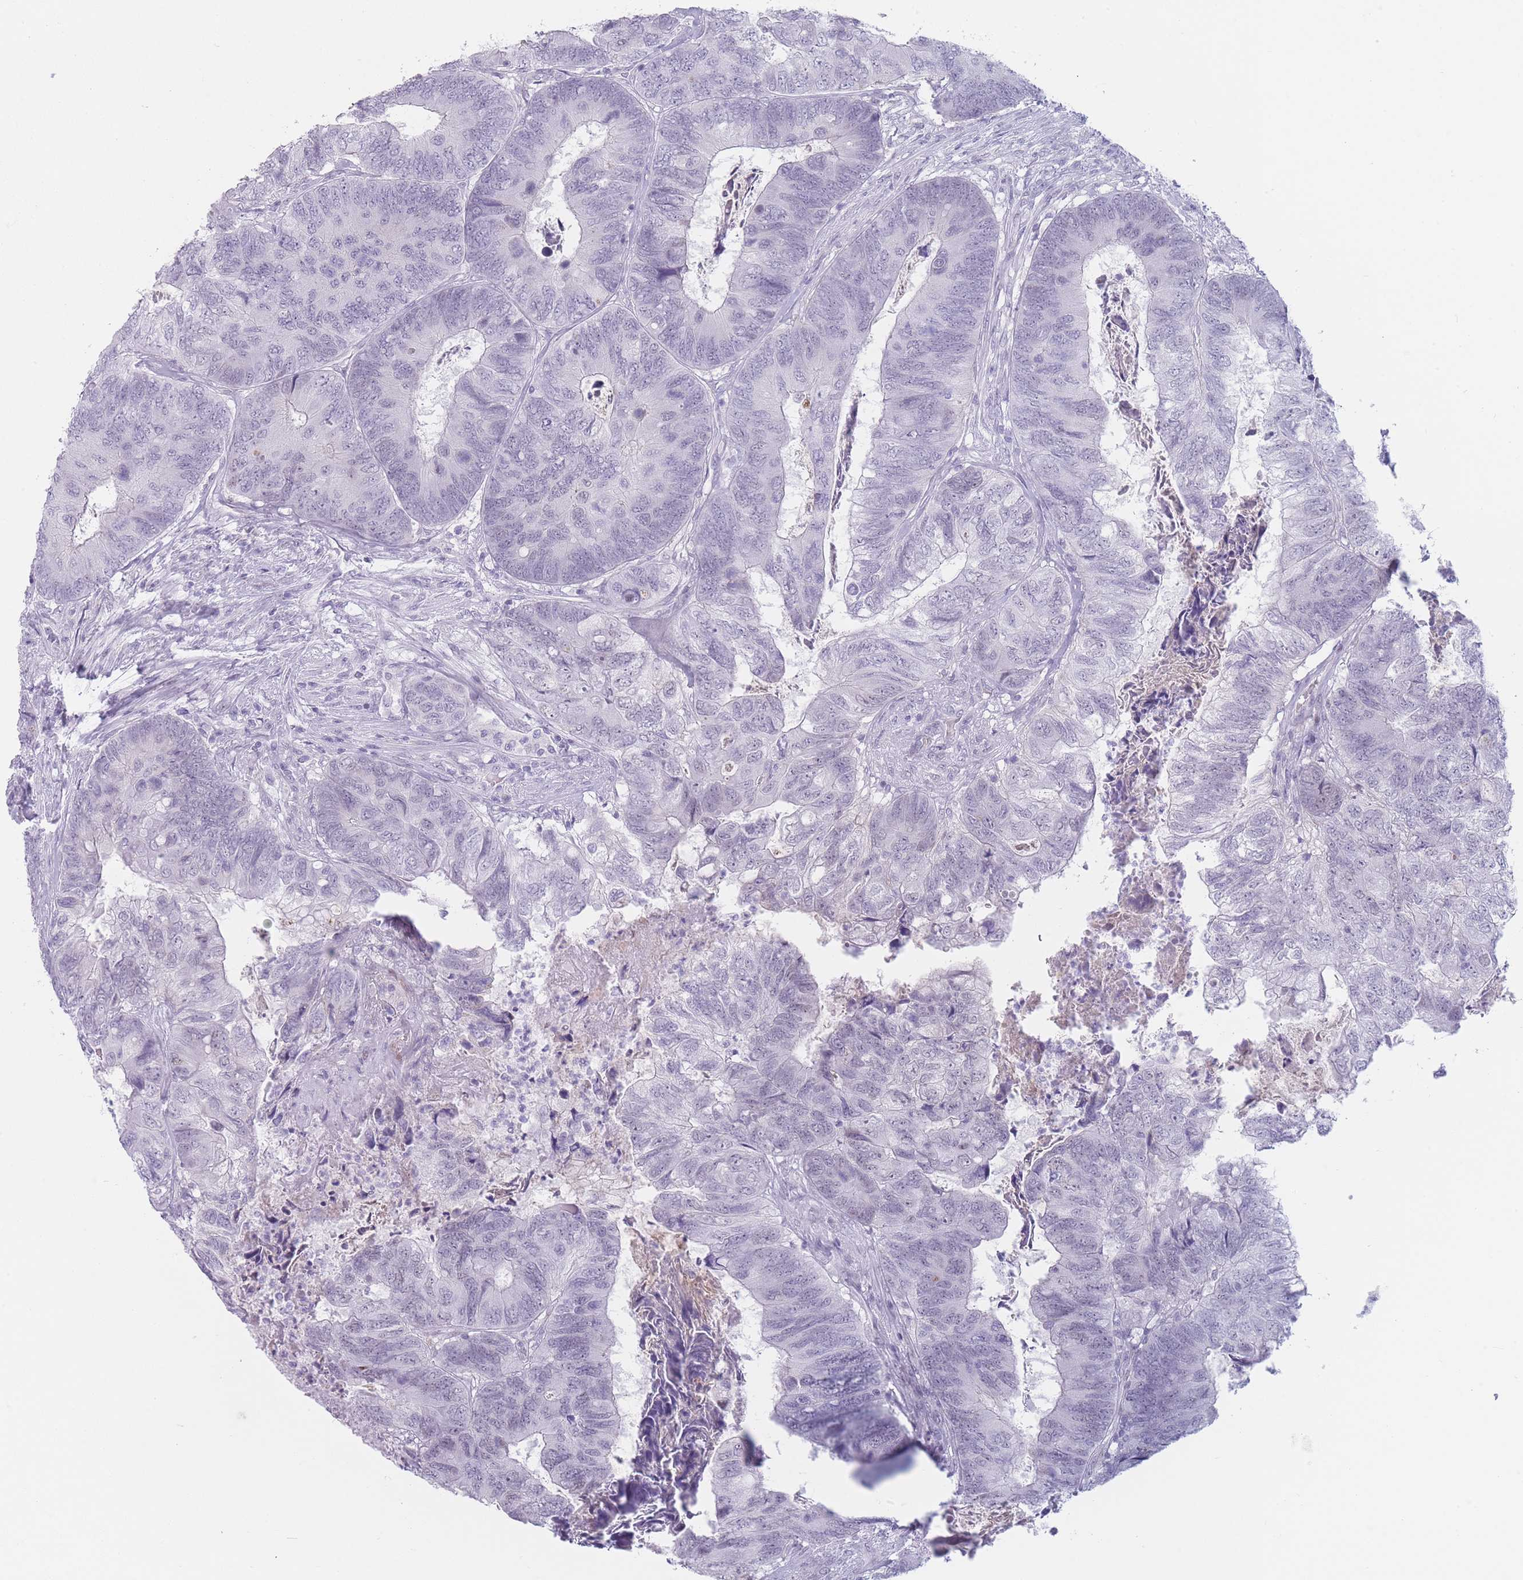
{"staining": {"intensity": "negative", "quantity": "none", "location": "none"}, "tissue": "colorectal cancer", "cell_type": "Tumor cells", "image_type": "cancer", "snomed": [{"axis": "morphology", "description": "Adenocarcinoma, NOS"}, {"axis": "topography", "description": "Colon"}], "caption": "Immunohistochemical staining of adenocarcinoma (colorectal) reveals no significant staining in tumor cells.", "gene": "IFNA6", "patient": {"sex": "female", "age": 67}}